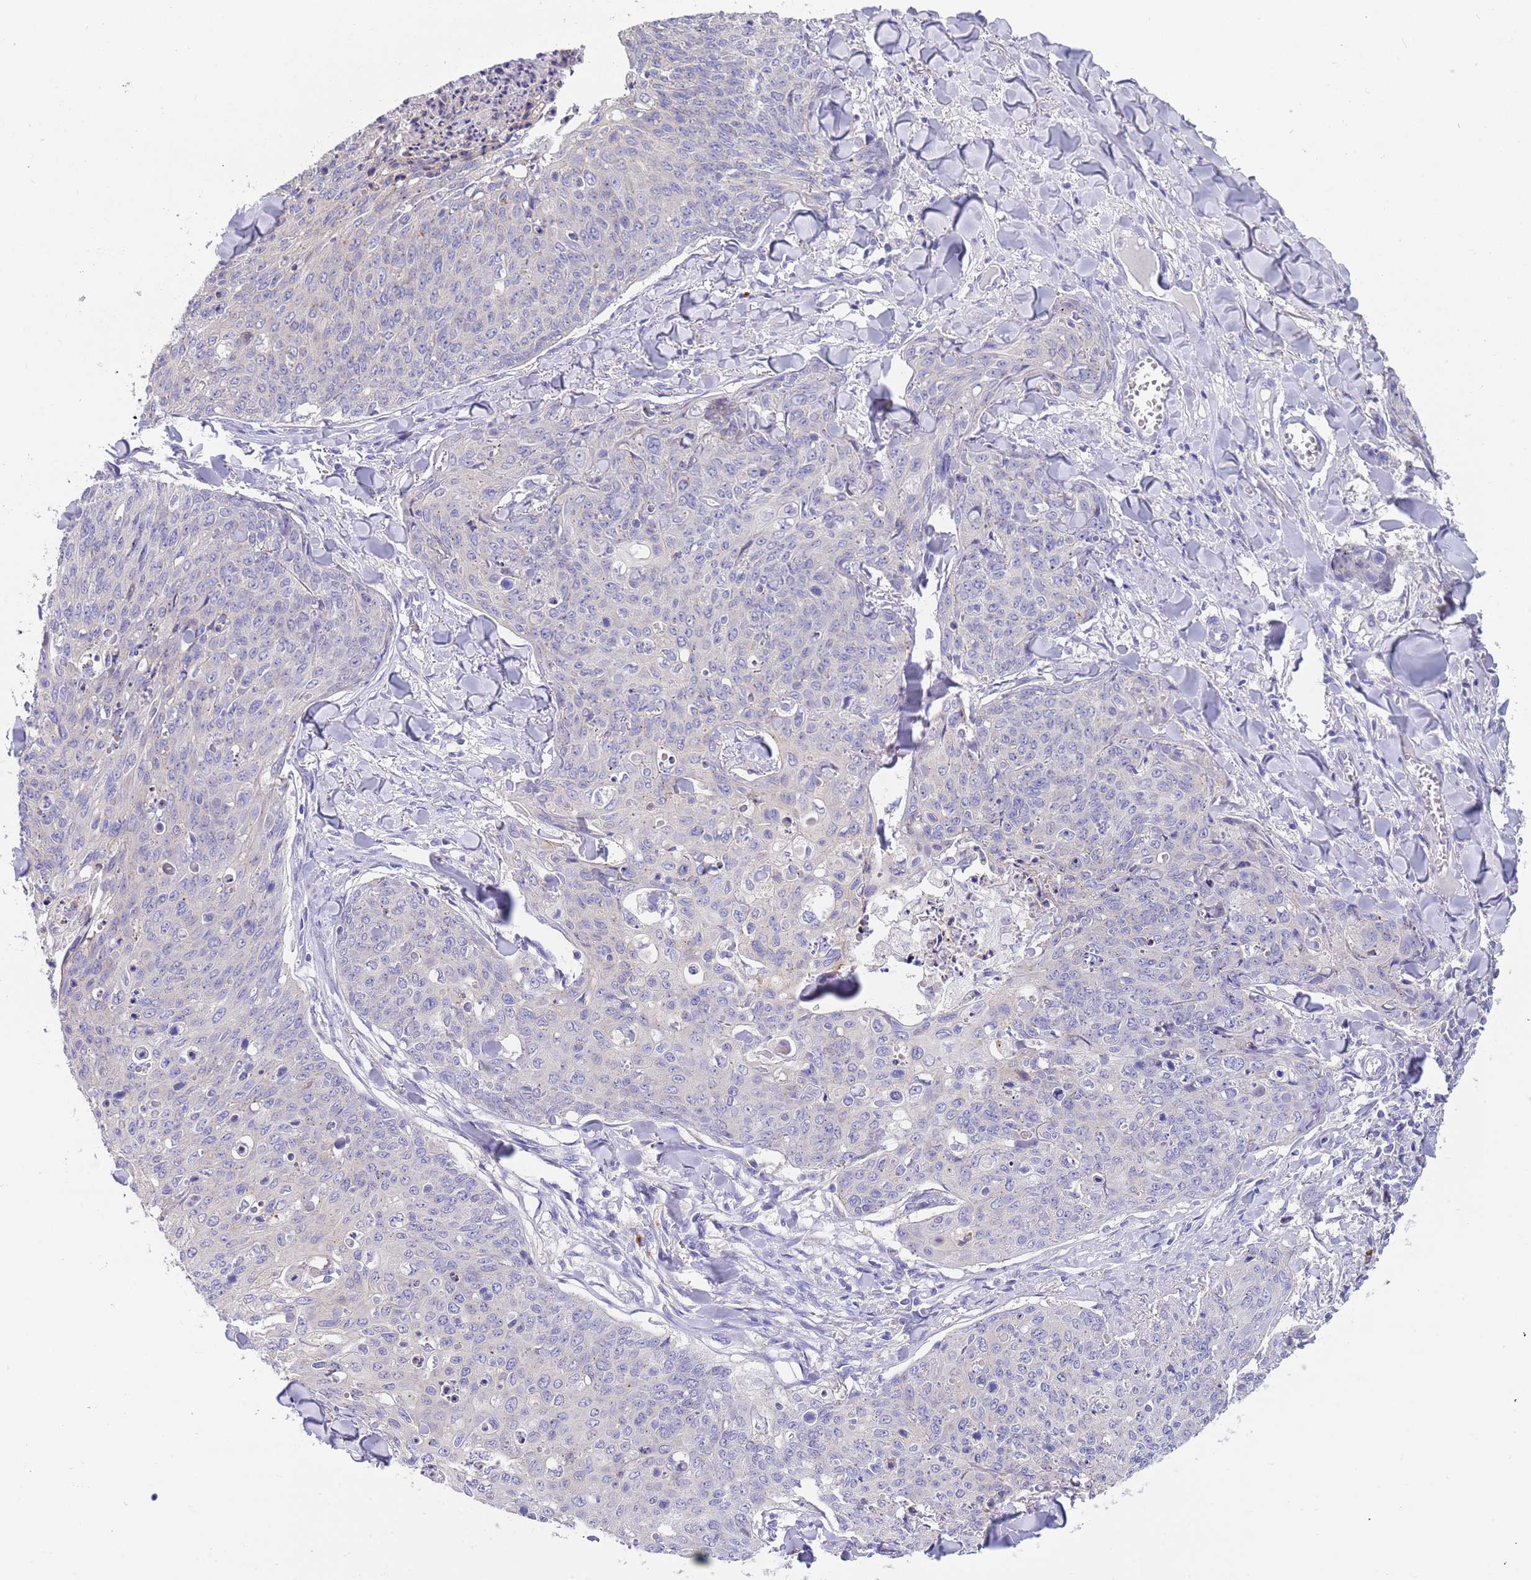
{"staining": {"intensity": "negative", "quantity": "none", "location": "none"}, "tissue": "skin cancer", "cell_type": "Tumor cells", "image_type": "cancer", "snomed": [{"axis": "morphology", "description": "Squamous cell carcinoma, NOS"}, {"axis": "topography", "description": "Skin"}, {"axis": "topography", "description": "Vulva"}], "caption": "DAB (3,3'-diaminobenzidine) immunohistochemical staining of skin squamous cell carcinoma reveals no significant staining in tumor cells.", "gene": "TYW1", "patient": {"sex": "female", "age": 85}}